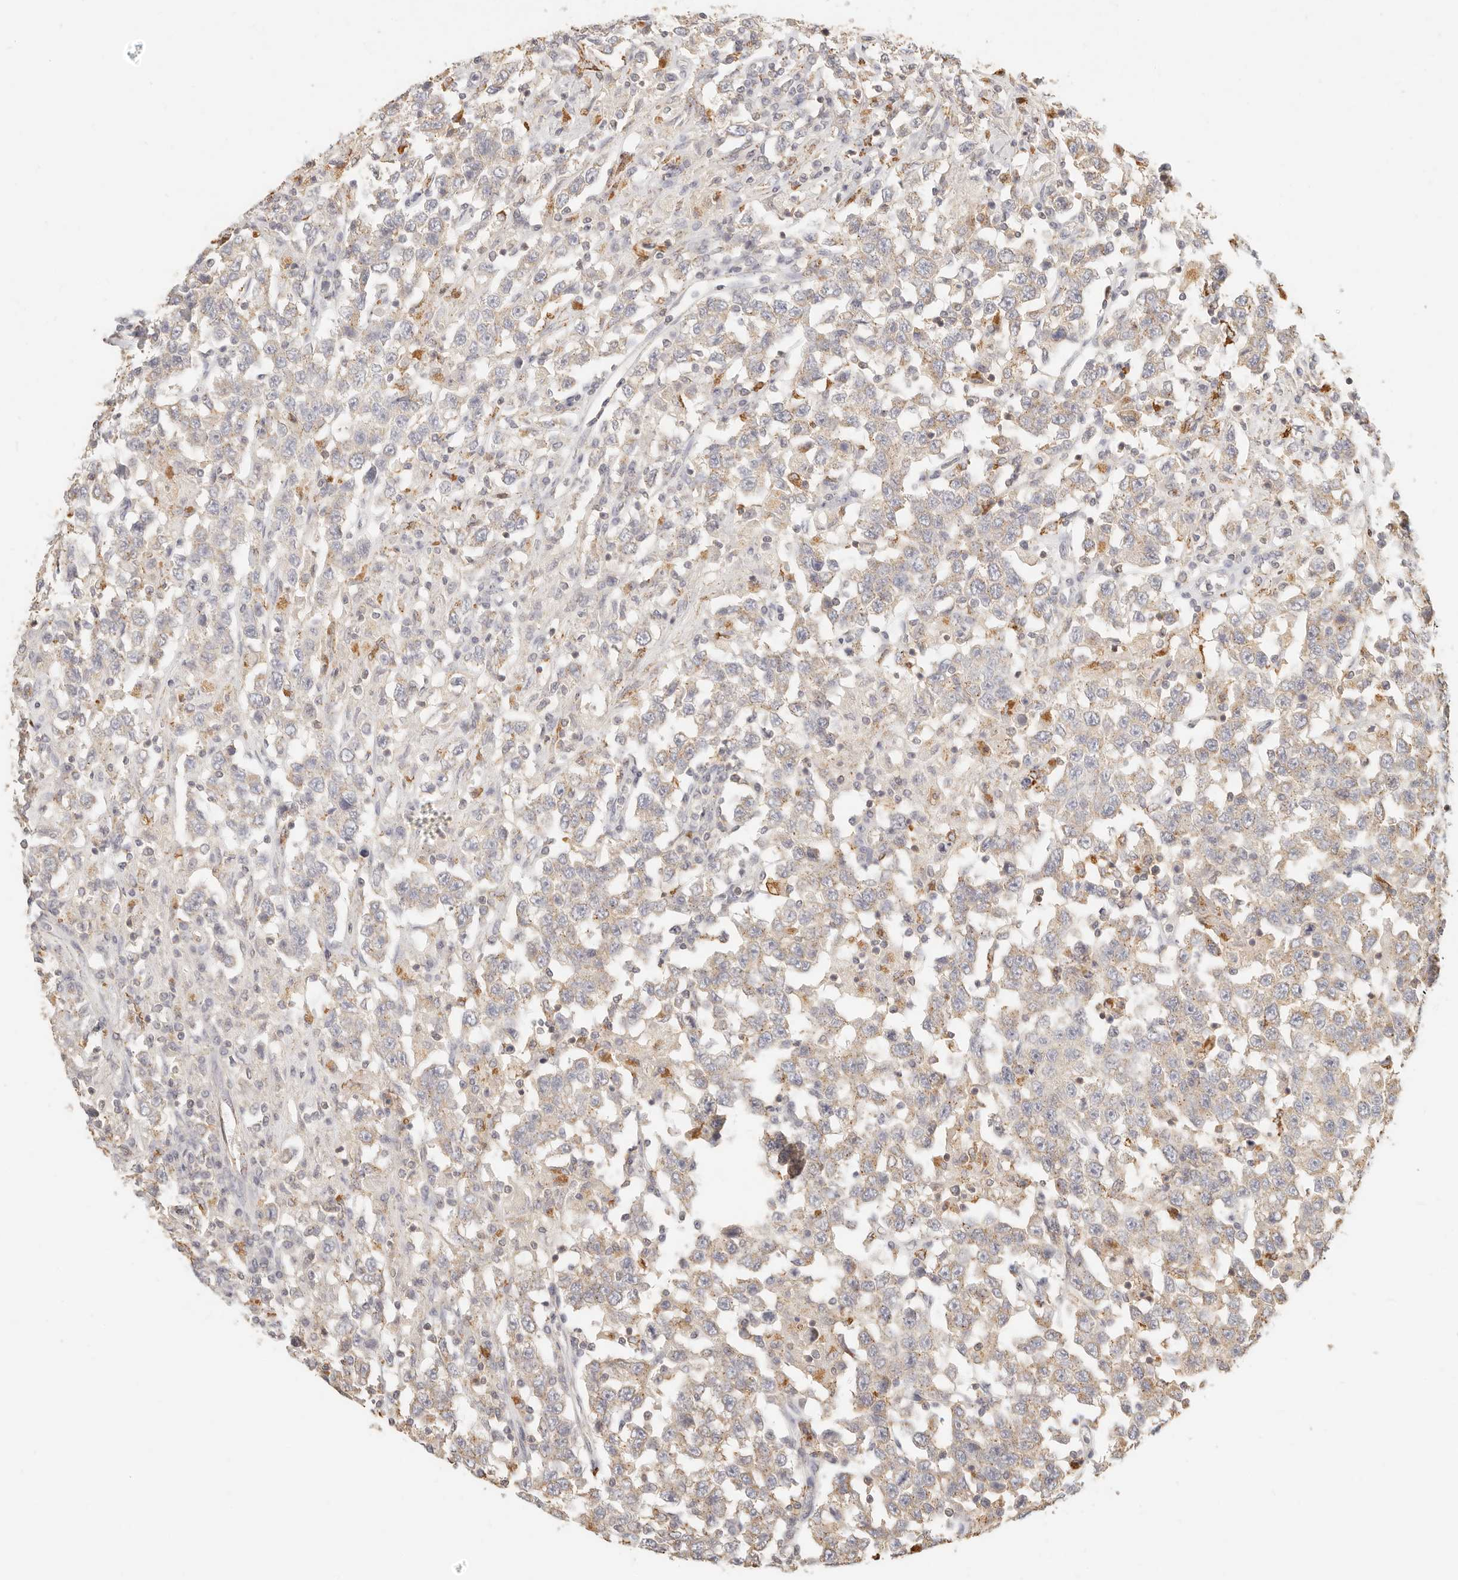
{"staining": {"intensity": "weak", "quantity": "25%-75%", "location": "cytoplasmic/membranous"}, "tissue": "testis cancer", "cell_type": "Tumor cells", "image_type": "cancer", "snomed": [{"axis": "morphology", "description": "Seminoma, NOS"}, {"axis": "topography", "description": "Testis"}], "caption": "Weak cytoplasmic/membranous positivity for a protein is seen in about 25%-75% of tumor cells of testis seminoma using immunohistochemistry.", "gene": "CNMD", "patient": {"sex": "male", "age": 41}}